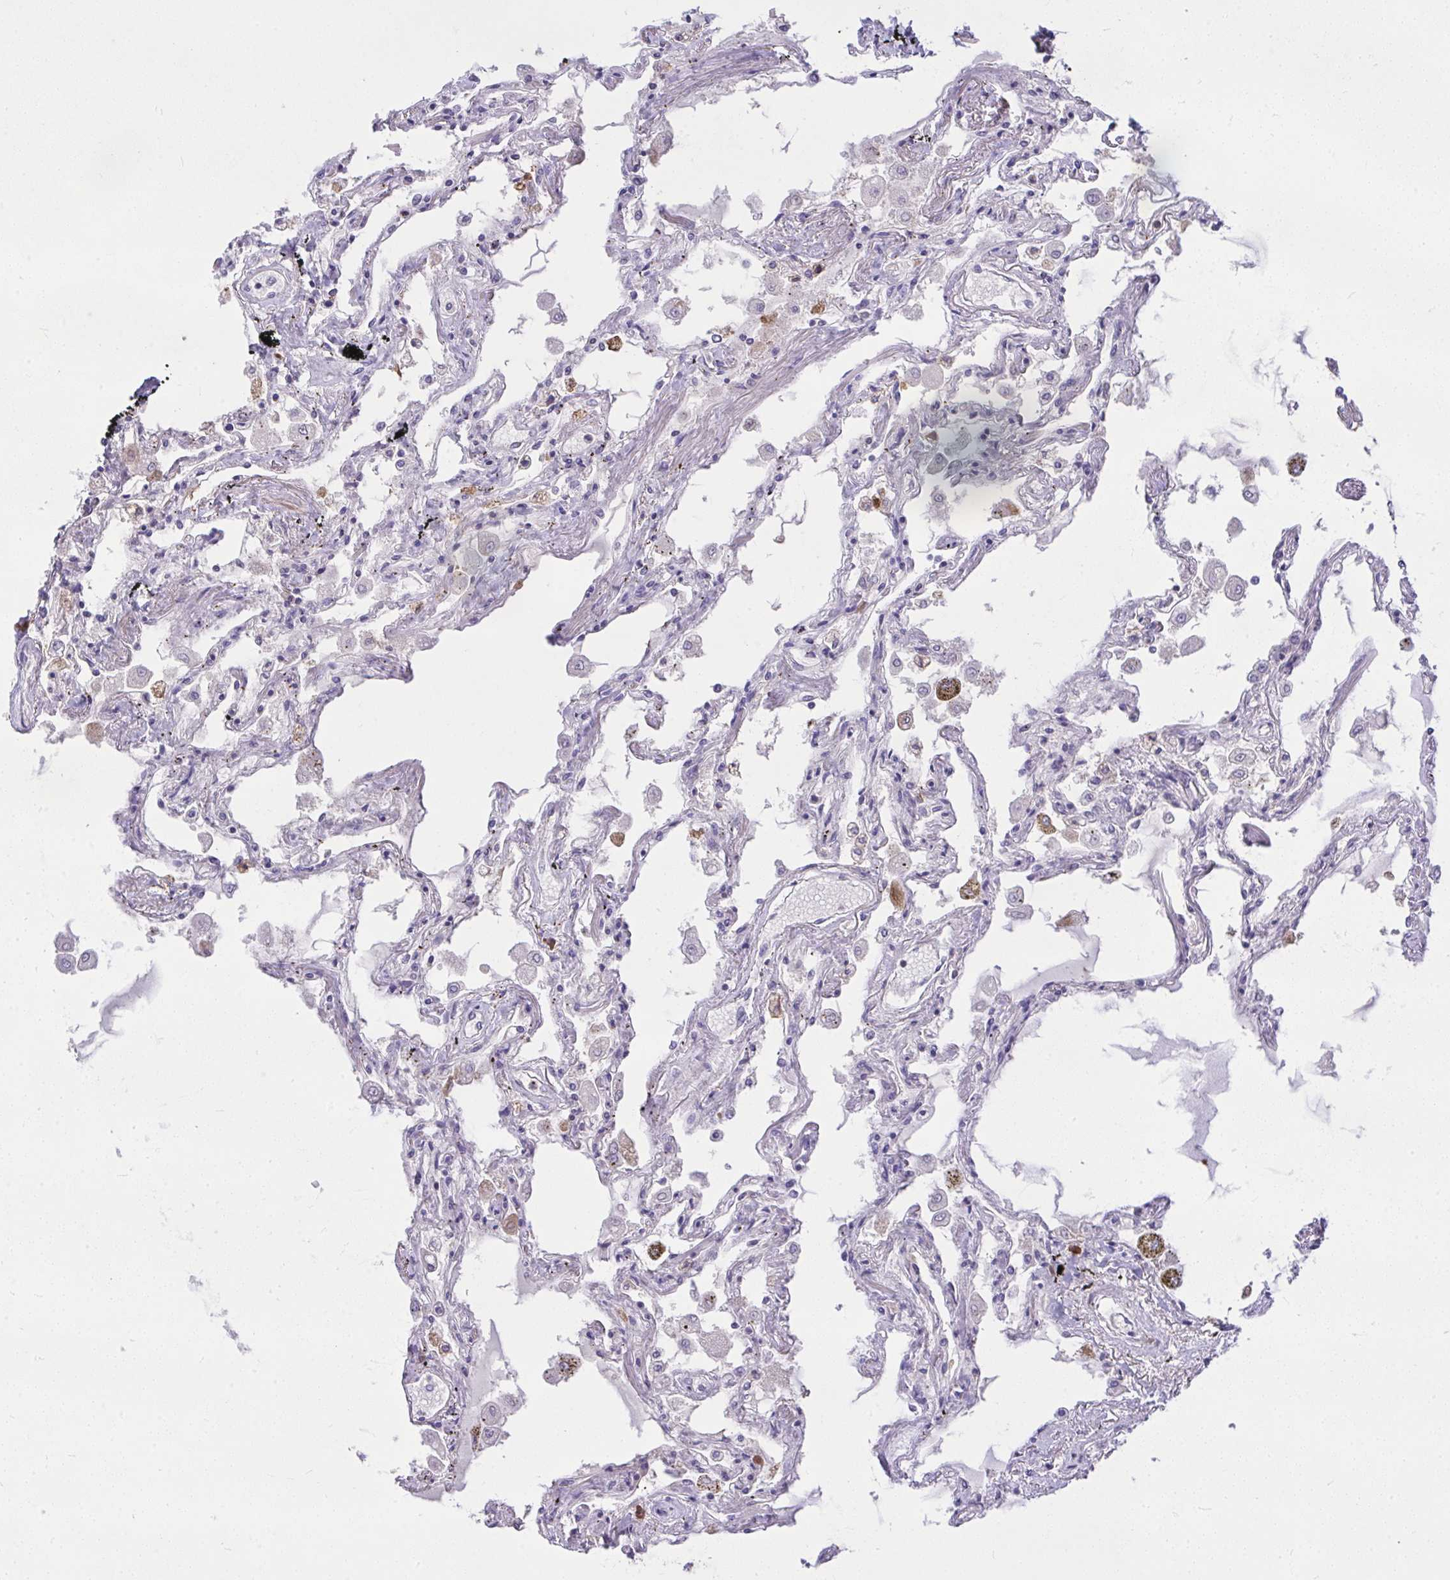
{"staining": {"intensity": "negative", "quantity": "none", "location": "none"}, "tissue": "lung", "cell_type": "Alveolar cells", "image_type": "normal", "snomed": [{"axis": "morphology", "description": "Normal tissue, NOS"}, {"axis": "morphology", "description": "Adenocarcinoma, NOS"}, {"axis": "topography", "description": "Cartilage tissue"}, {"axis": "topography", "description": "Lung"}], "caption": "DAB (3,3'-diaminobenzidine) immunohistochemical staining of benign human lung shows no significant expression in alveolar cells.", "gene": "PIGZ", "patient": {"sex": "female", "age": 67}}